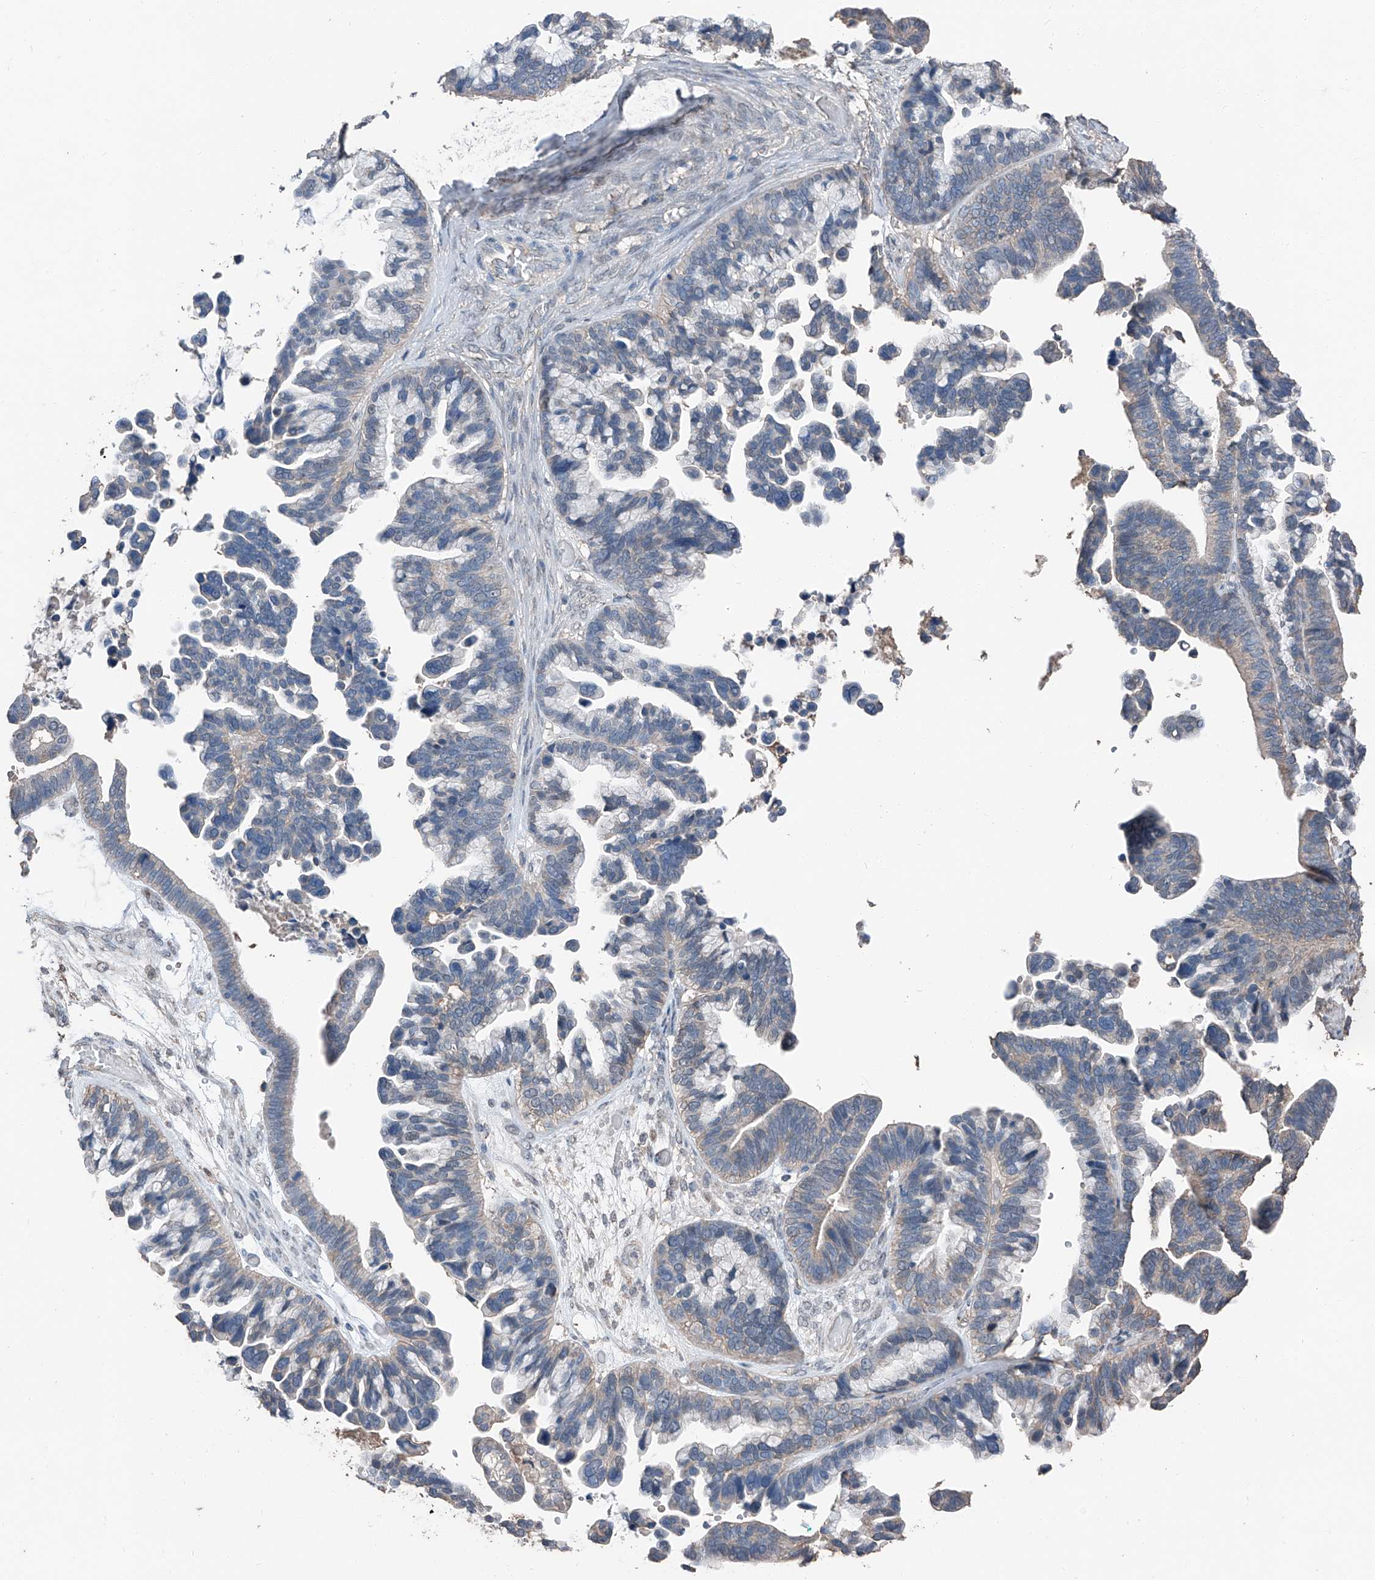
{"staining": {"intensity": "negative", "quantity": "none", "location": "none"}, "tissue": "ovarian cancer", "cell_type": "Tumor cells", "image_type": "cancer", "snomed": [{"axis": "morphology", "description": "Cystadenocarcinoma, serous, NOS"}, {"axis": "topography", "description": "Ovary"}], "caption": "Micrograph shows no significant protein staining in tumor cells of serous cystadenocarcinoma (ovarian).", "gene": "MAMLD1", "patient": {"sex": "female", "age": 56}}